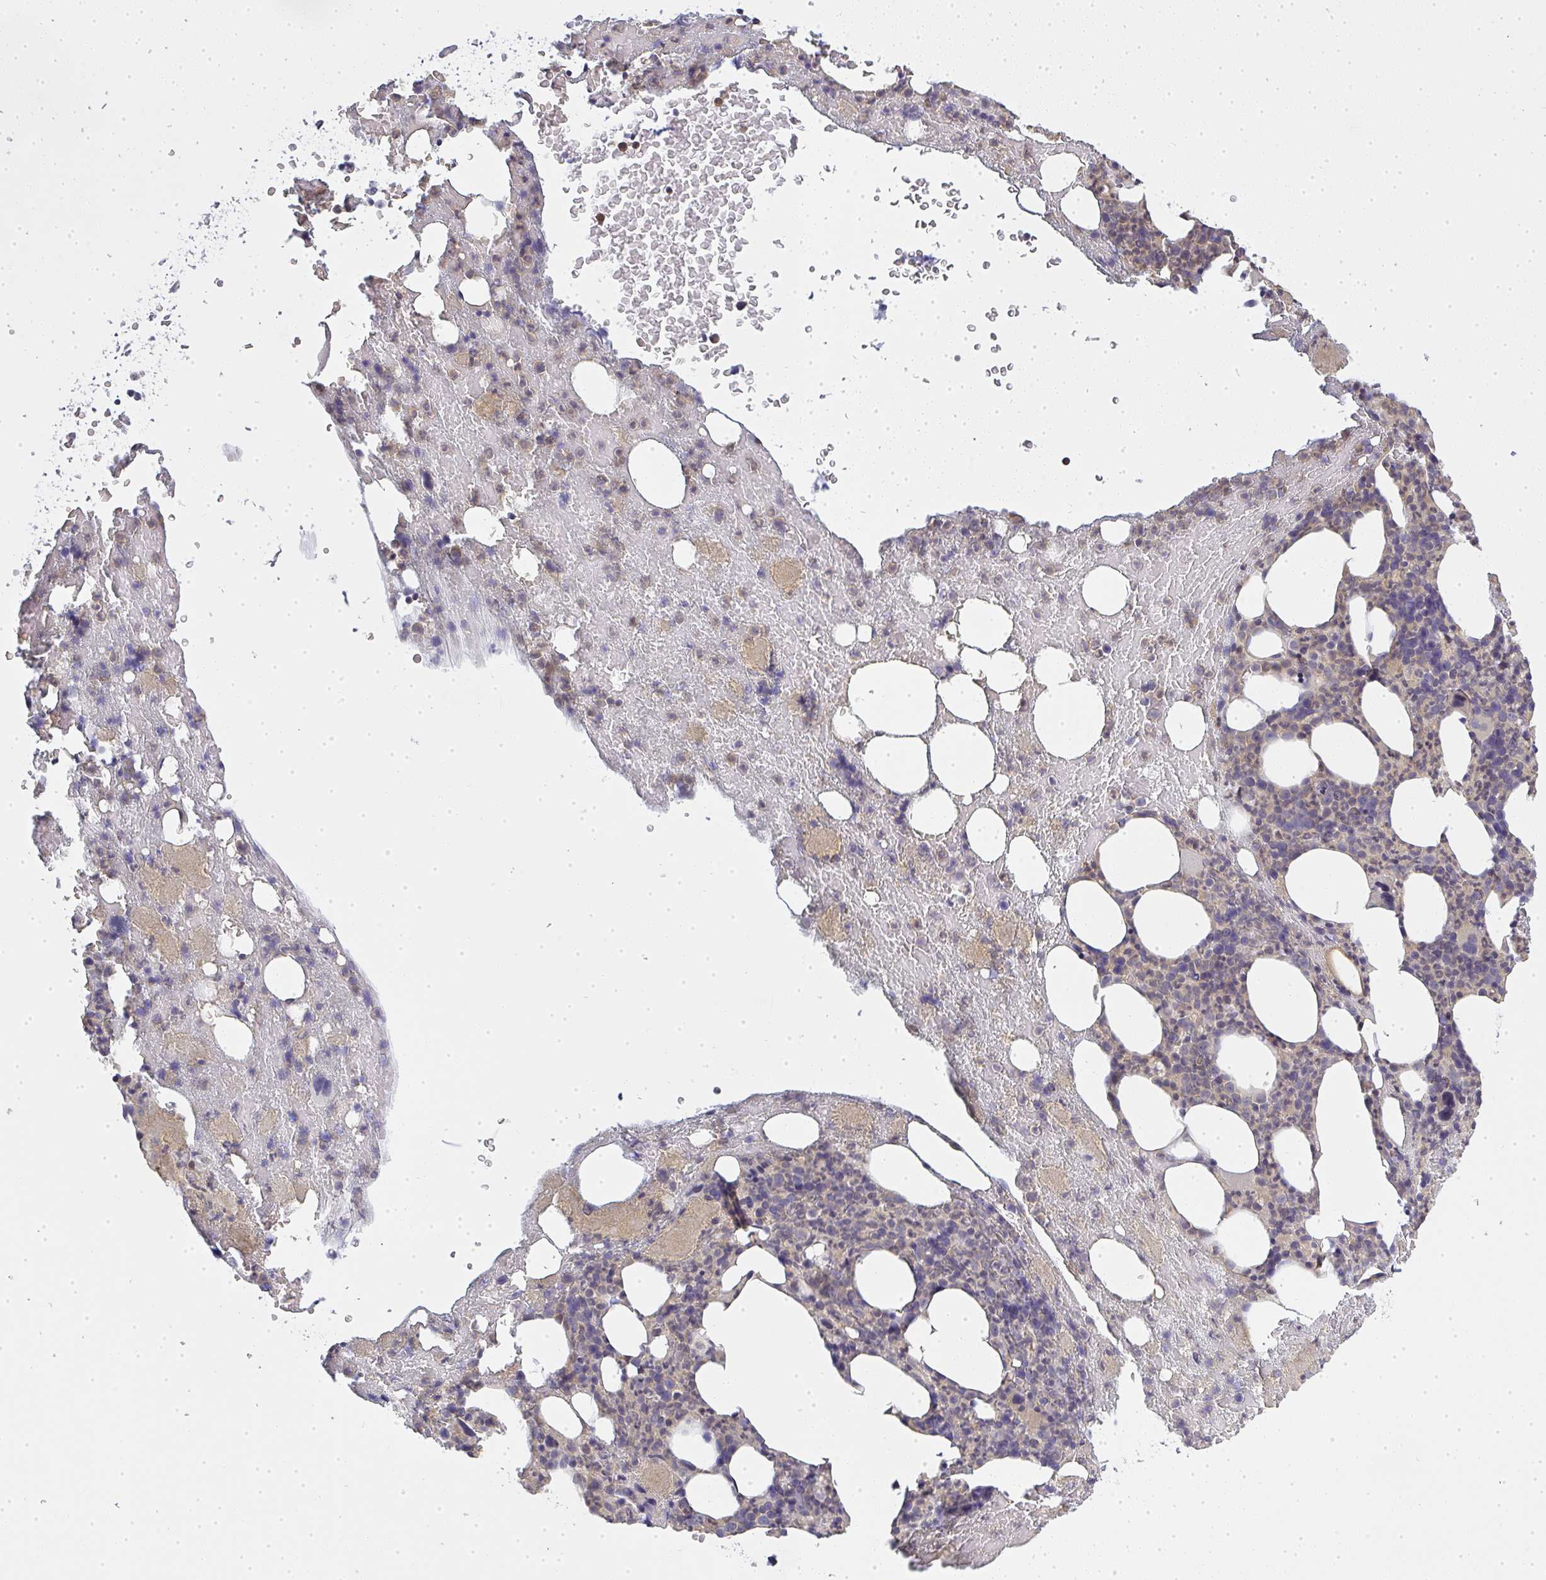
{"staining": {"intensity": "negative", "quantity": "none", "location": "none"}, "tissue": "bone marrow", "cell_type": "Hematopoietic cells", "image_type": "normal", "snomed": [{"axis": "morphology", "description": "Normal tissue, NOS"}, {"axis": "topography", "description": "Bone marrow"}], "caption": "Immunohistochemical staining of unremarkable human bone marrow displays no significant staining in hematopoietic cells. (DAB immunohistochemistry with hematoxylin counter stain).", "gene": "GSDMB", "patient": {"sex": "female", "age": 59}}